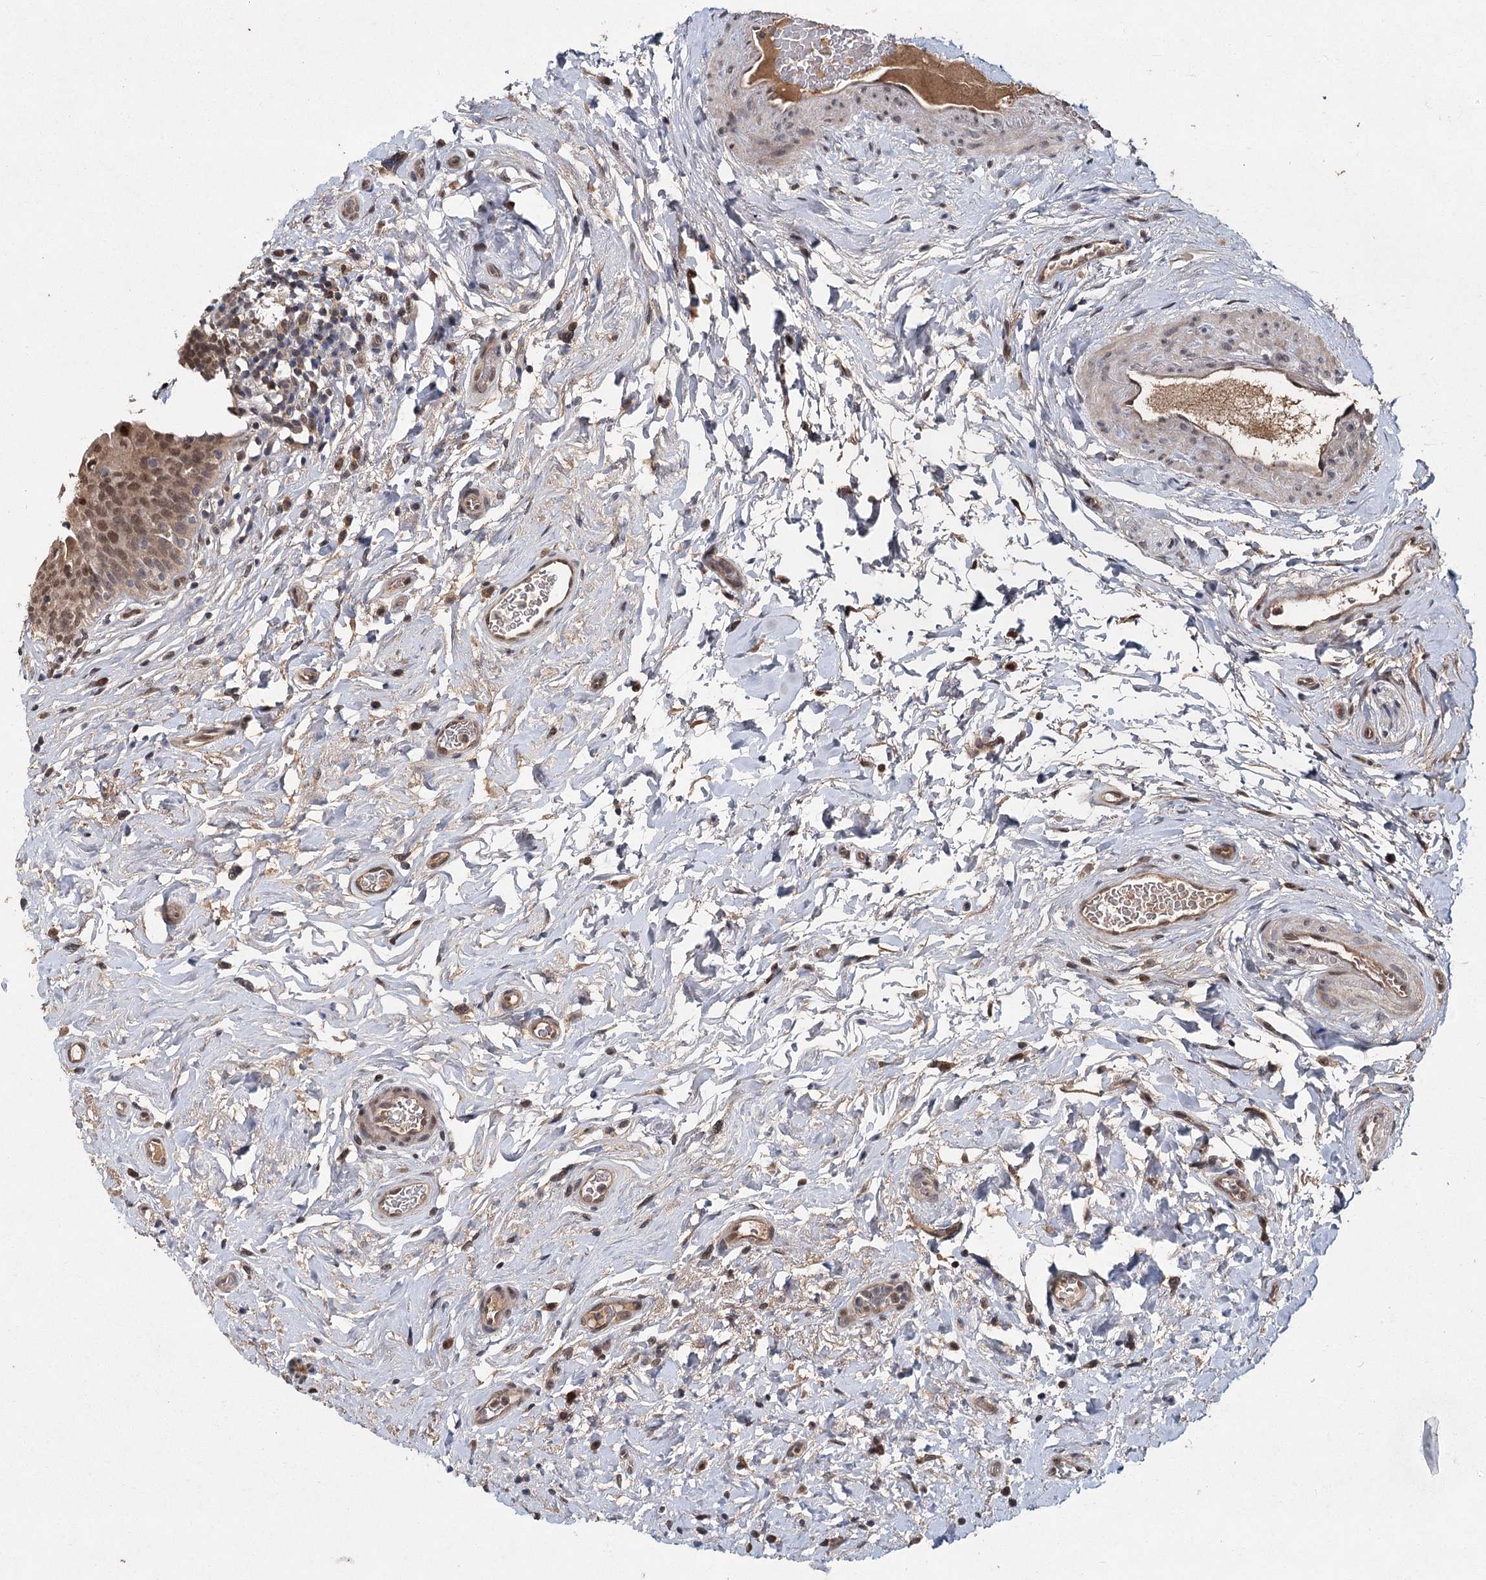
{"staining": {"intensity": "moderate", "quantity": ">75%", "location": "cytoplasmic/membranous,nuclear"}, "tissue": "urinary bladder", "cell_type": "Urothelial cells", "image_type": "normal", "snomed": [{"axis": "morphology", "description": "Normal tissue, NOS"}, {"axis": "topography", "description": "Urinary bladder"}], "caption": "Protein positivity by IHC shows moderate cytoplasmic/membranous,nuclear positivity in about >75% of urothelial cells in normal urinary bladder.", "gene": "MYG1", "patient": {"sex": "male", "age": 83}}